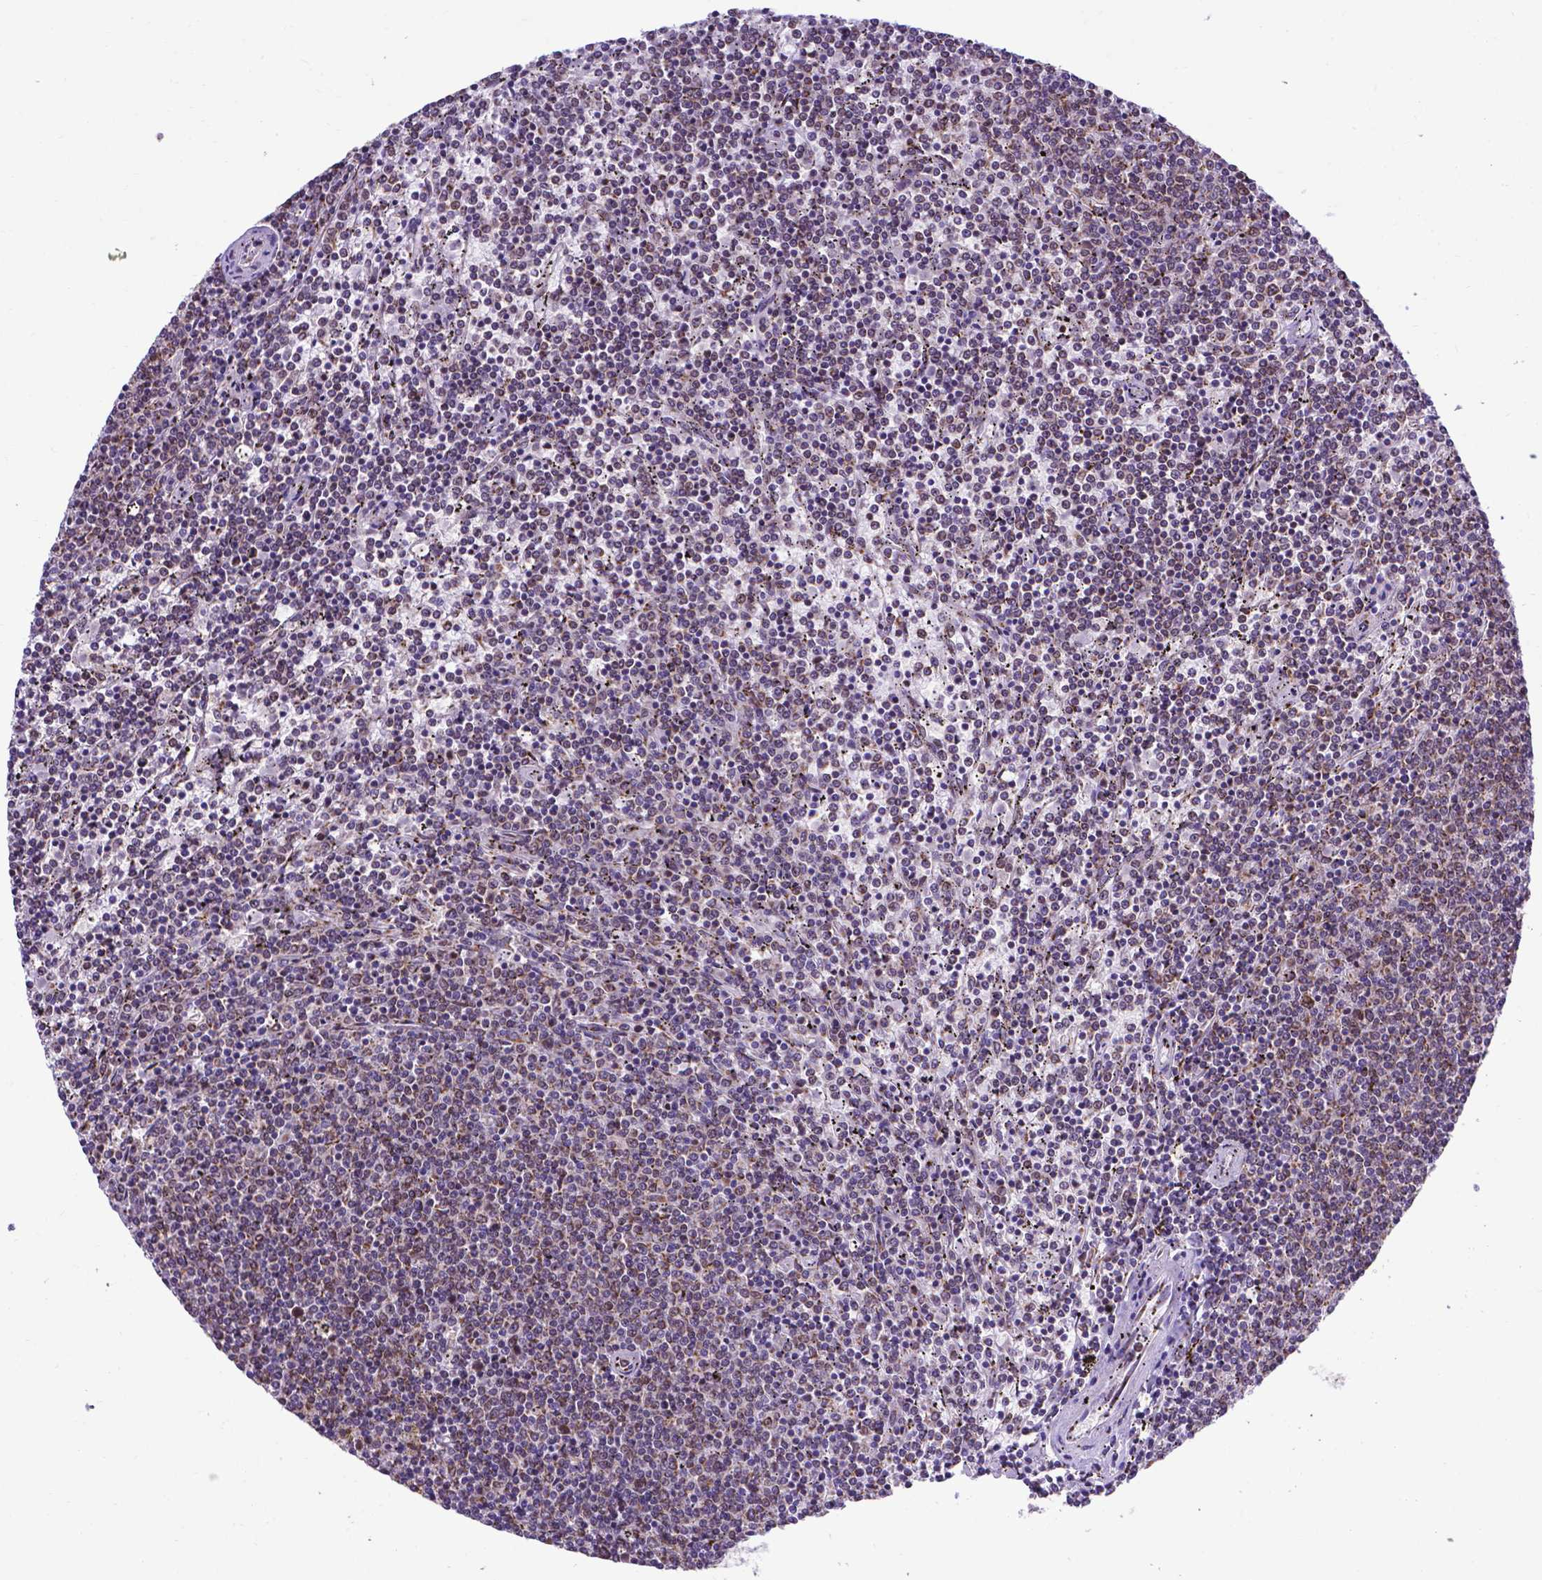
{"staining": {"intensity": "moderate", "quantity": "<25%", "location": "cytoplasmic/membranous,nuclear"}, "tissue": "lymphoma", "cell_type": "Tumor cells", "image_type": "cancer", "snomed": [{"axis": "morphology", "description": "Malignant lymphoma, non-Hodgkin's type, Low grade"}, {"axis": "topography", "description": "Spleen"}], "caption": "Immunohistochemistry (IHC) of human malignant lymphoma, non-Hodgkin's type (low-grade) shows low levels of moderate cytoplasmic/membranous and nuclear expression in approximately <25% of tumor cells.", "gene": "MRPL10", "patient": {"sex": "female", "age": 50}}